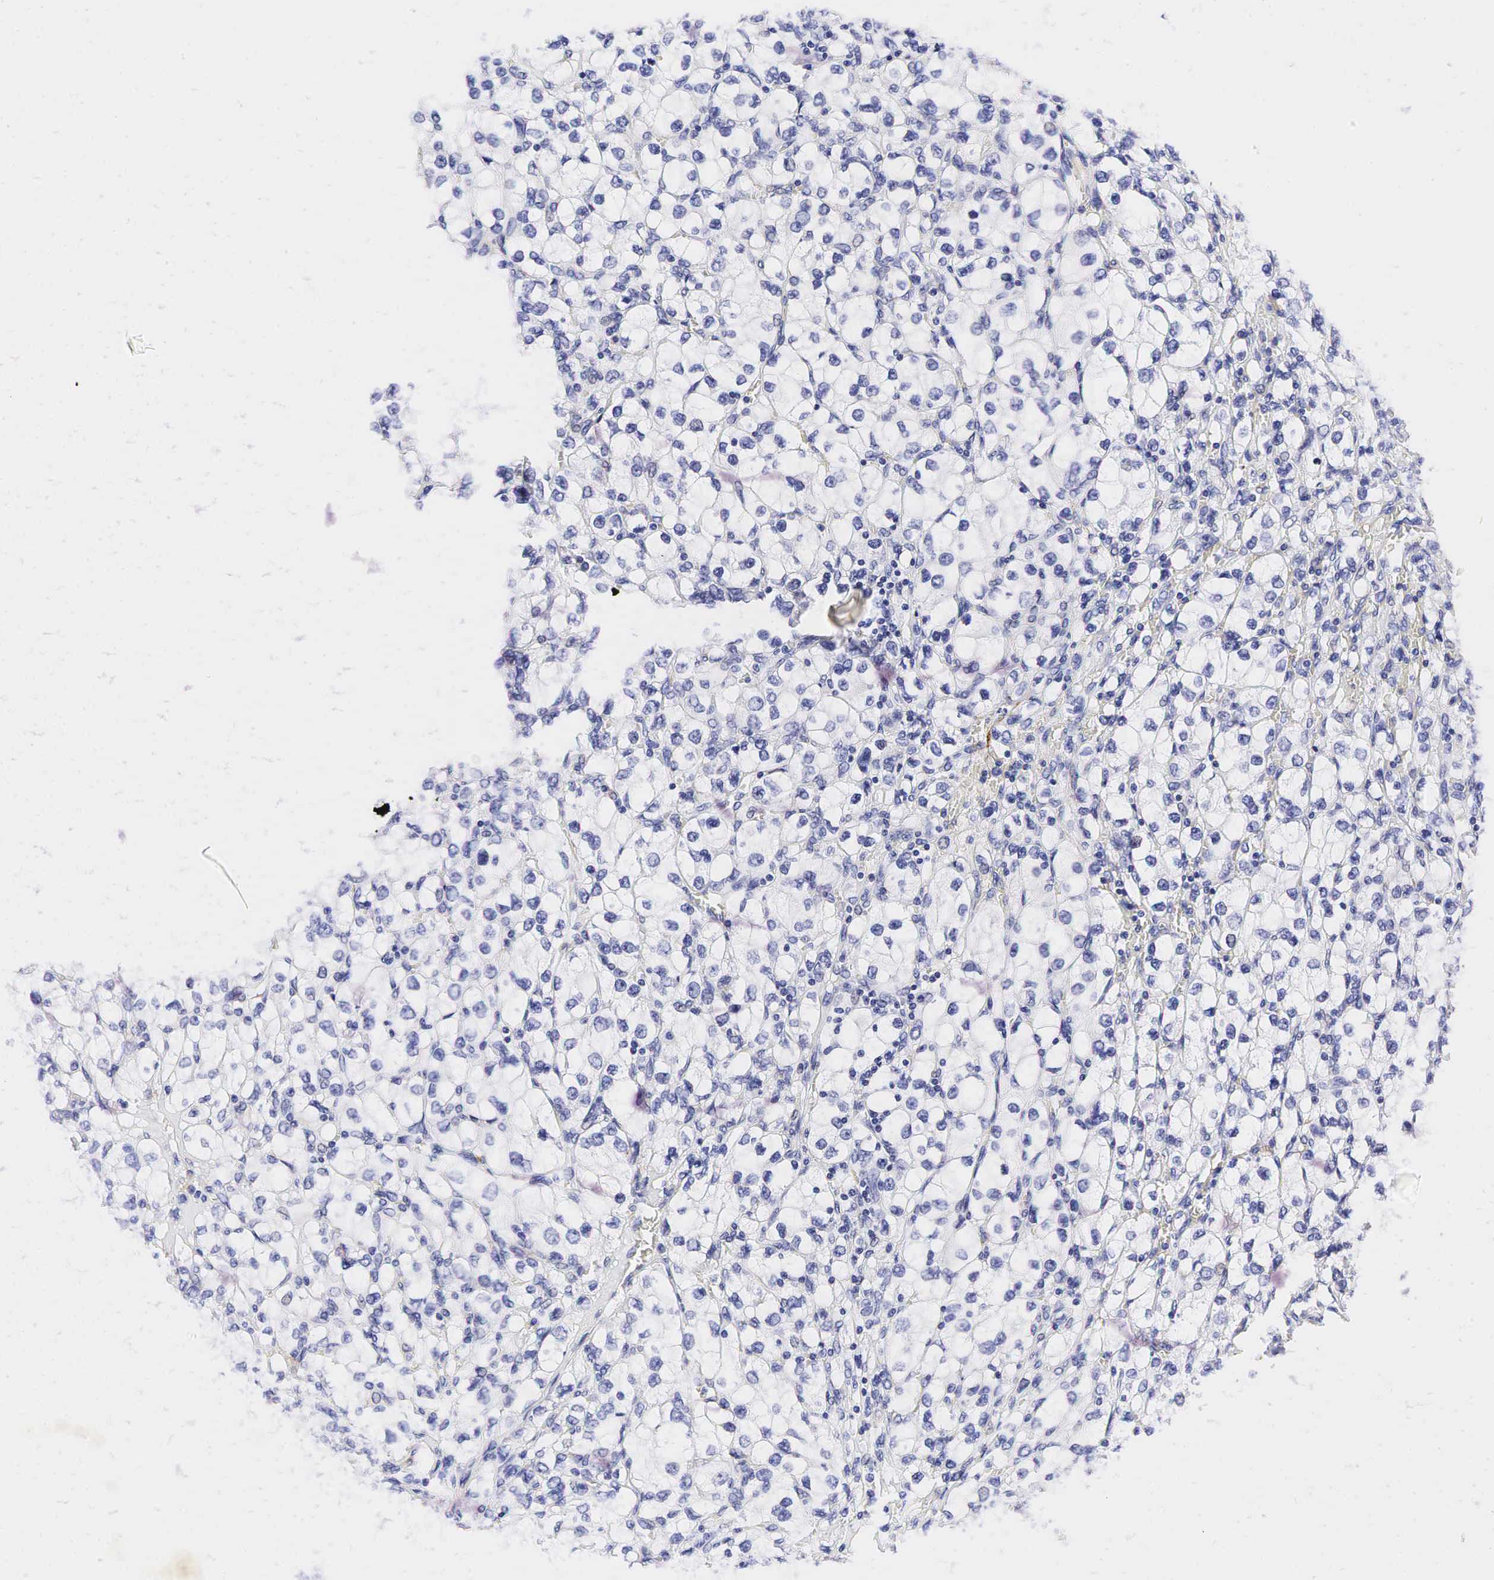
{"staining": {"intensity": "negative", "quantity": "none", "location": "none"}, "tissue": "renal cancer", "cell_type": "Tumor cells", "image_type": "cancer", "snomed": [{"axis": "morphology", "description": "Adenocarcinoma, NOS"}, {"axis": "topography", "description": "Kidney"}], "caption": "High power microscopy histopathology image of an IHC photomicrograph of adenocarcinoma (renal), revealing no significant expression in tumor cells.", "gene": "CALD1", "patient": {"sex": "female", "age": 62}}